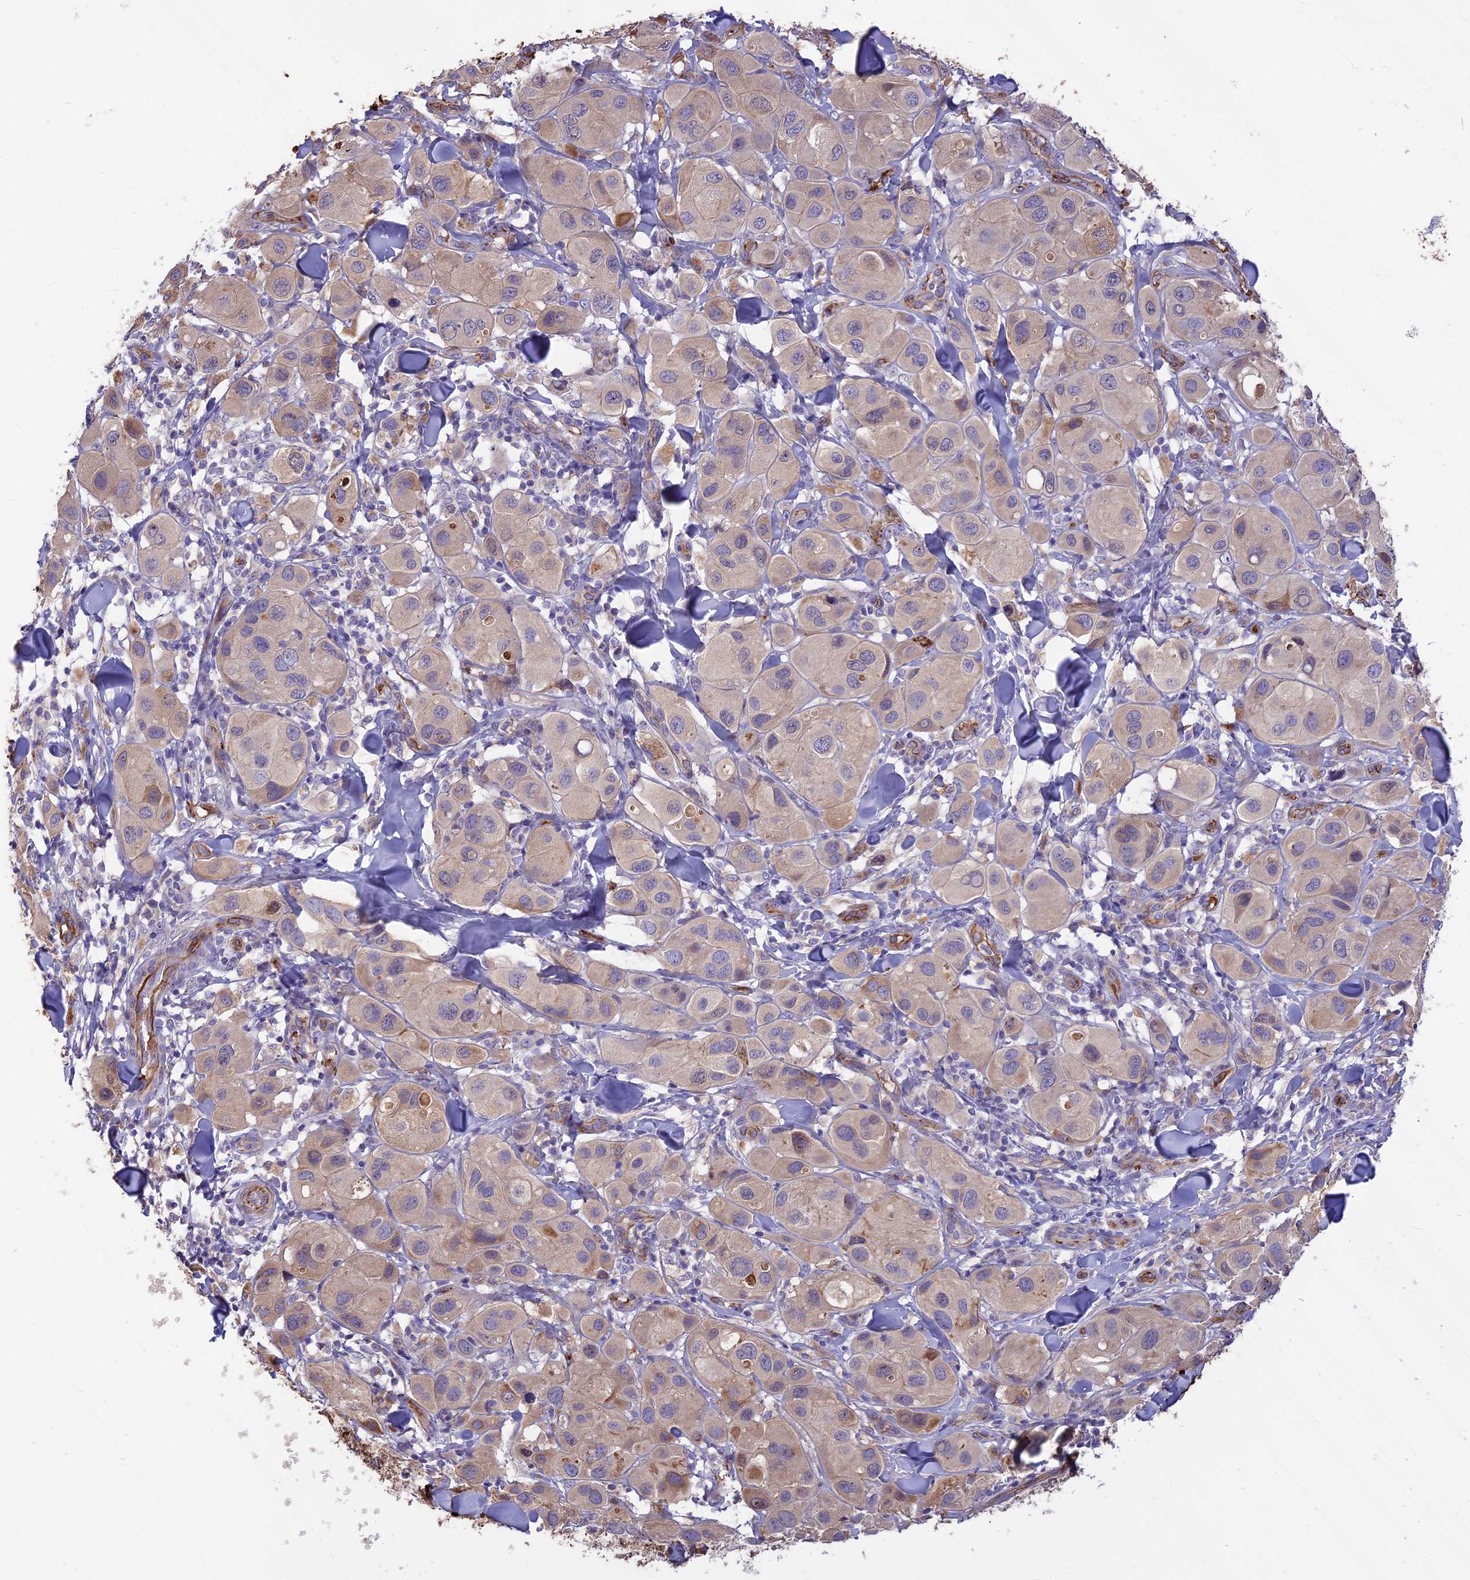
{"staining": {"intensity": "weak", "quantity": "<25%", "location": "cytoplasmic/membranous"}, "tissue": "melanoma", "cell_type": "Tumor cells", "image_type": "cancer", "snomed": [{"axis": "morphology", "description": "Malignant melanoma, Metastatic site"}, {"axis": "topography", "description": "Skin"}], "caption": "High power microscopy photomicrograph of an immunohistochemistry histopathology image of malignant melanoma (metastatic site), revealing no significant staining in tumor cells.", "gene": "TTC4", "patient": {"sex": "male", "age": 41}}